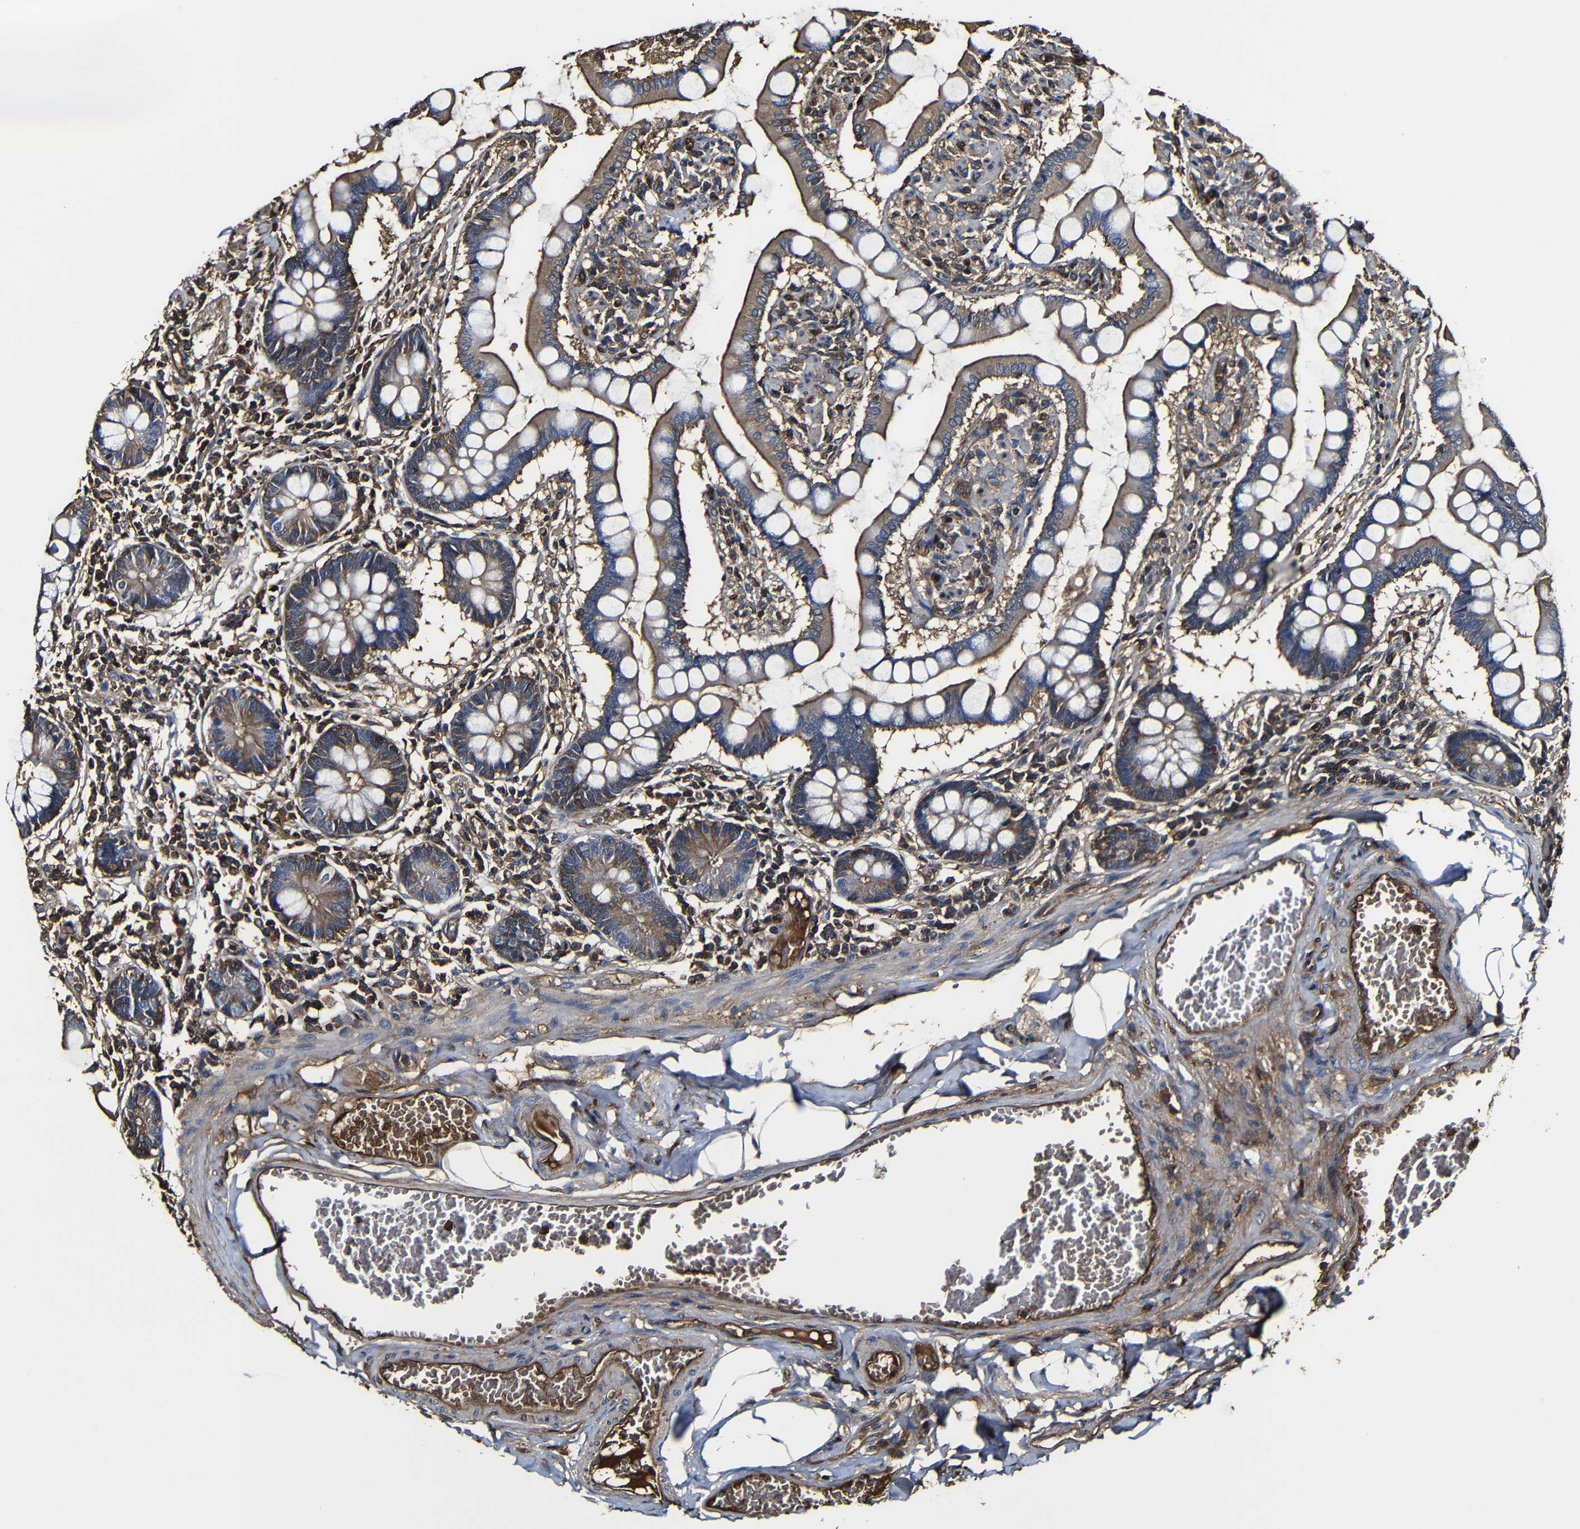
{"staining": {"intensity": "strong", "quantity": "25%-75%", "location": "cytoplasmic/membranous"}, "tissue": "small intestine", "cell_type": "Glandular cells", "image_type": "normal", "snomed": [{"axis": "morphology", "description": "Normal tissue, NOS"}, {"axis": "topography", "description": "Small intestine"}], "caption": "IHC (DAB) staining of unremarkable small intestine exhibits strong cytoplasmic/membranous protein positivity in approximately 25%-75% of glandular cells.", "gene": "MSN", "patient": {"sex": "male", "age": 41}}